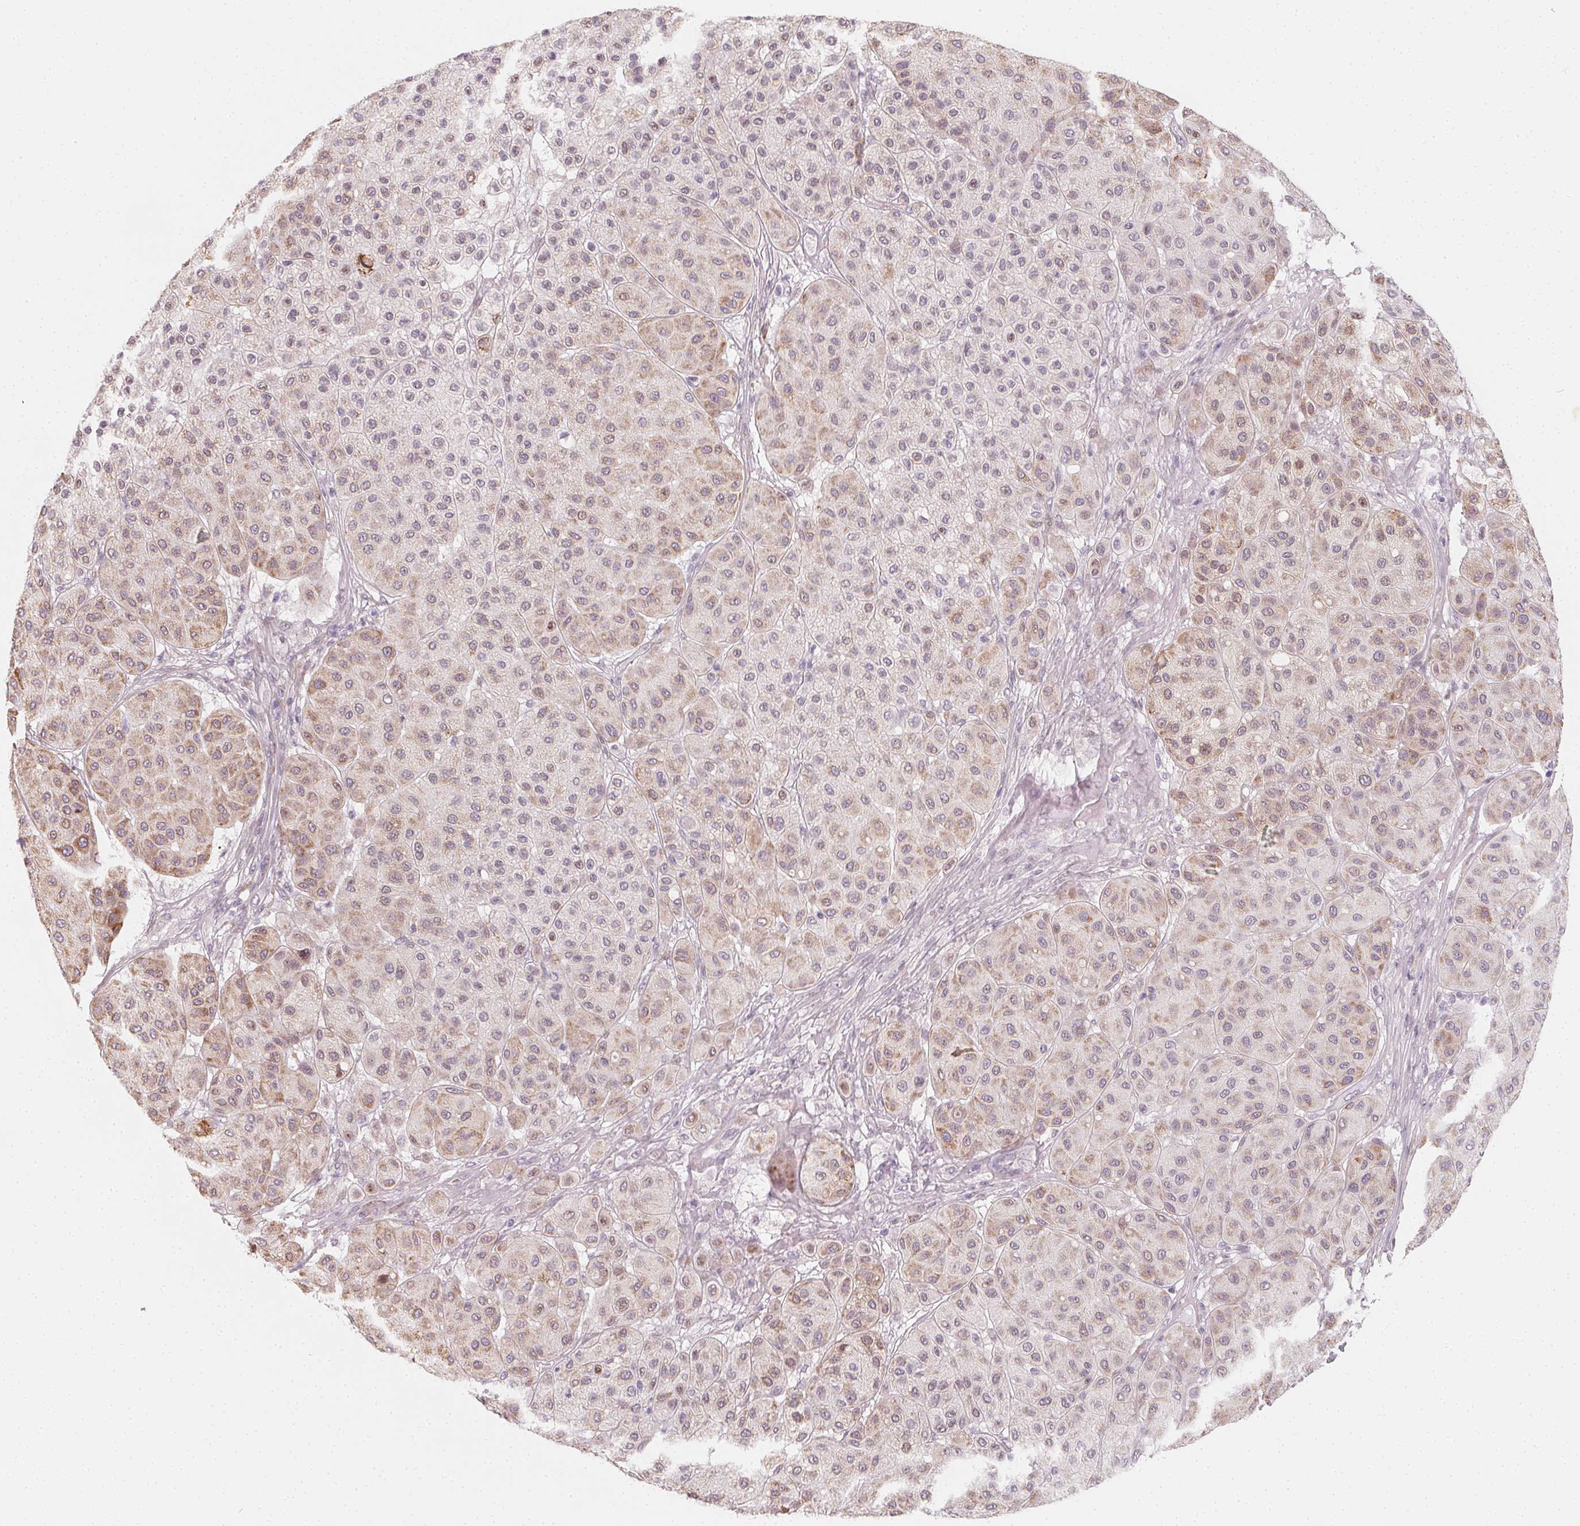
{"staining": {"intensity": "weak", "quantity": "25%-75%", "location": "cytoplasmic/membranous"}, "tissue": "melanoma", "cell_type": "Tumor cells", "image_type": "cancer", "snomed": [{"axis": "morphology", "description": "Malignant melanoma, Metastatic site"}, {"axis": "topography", "description": "Smooth muscle"}], "caption": "An image showing weak cytoplasmic/membranous positivity in about 25%-75% of tumor cells in melanoma, as visualized by brown immunohistochemical staining.", "gene": "CCDC96", "patient": {"sex": "male", "age": 41}}